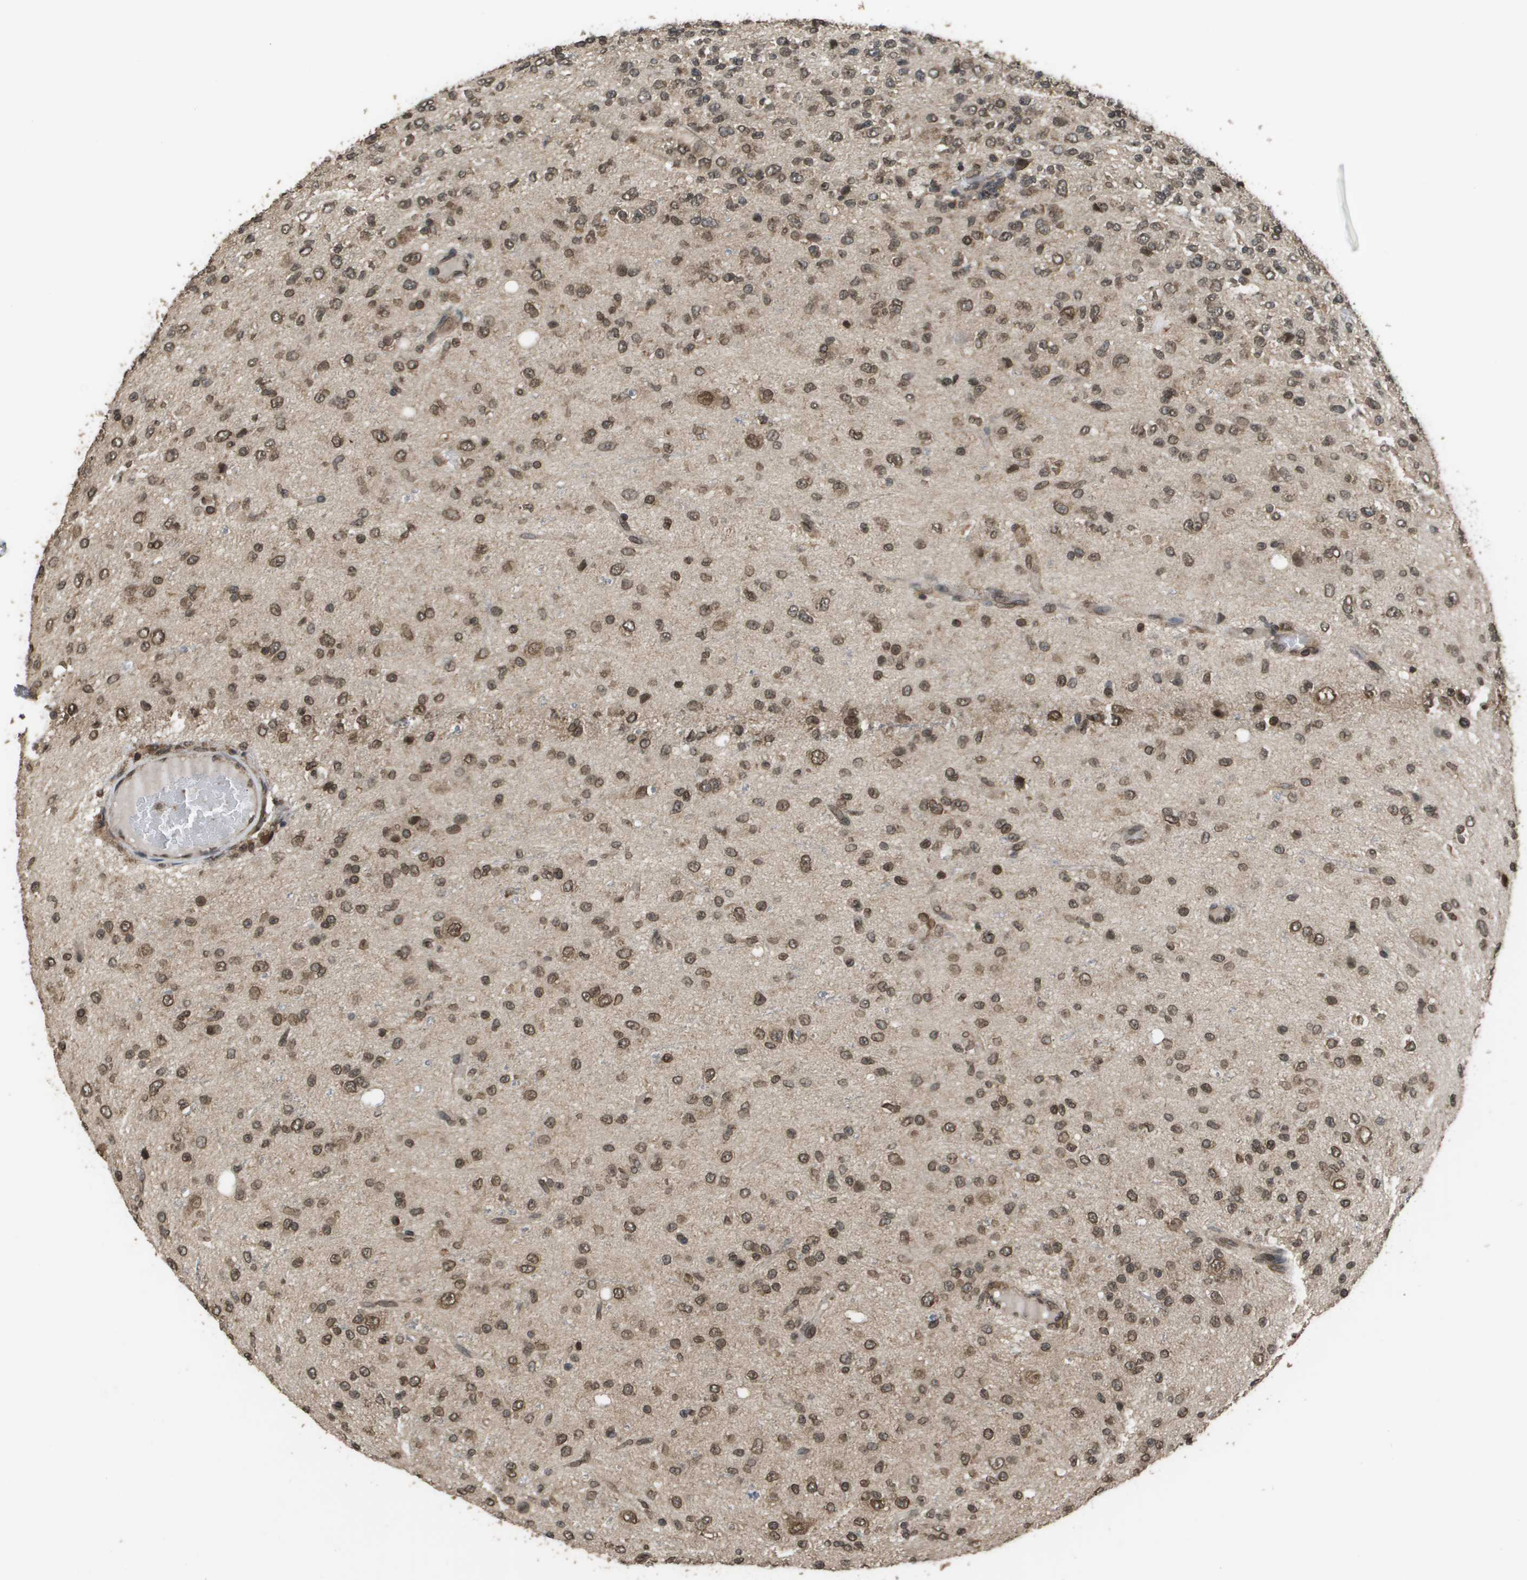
{"staining": {"intensity": "moderate", "quantity": "25%-75%", "location": "cytoplasmic/membranous,nuclear"}, "tissue": "glioma", "cell_type": "Tumor cells", "image_type": "cancer", "snomed": [{"axis": "morphology", "description": "Glioma, malignant, High grade"}, {"axis": "topography", "description": "pancreas cauda"}], "caption": "Malignant glioma (high-grade) stained with a brown dye demonstrates moderate cytoplasmic/membranous and nuclear positive positivity in about 25%-75% of tumor cells.", "gene": "AXIN2", "patient": {"sex": "male", "age": 60}}